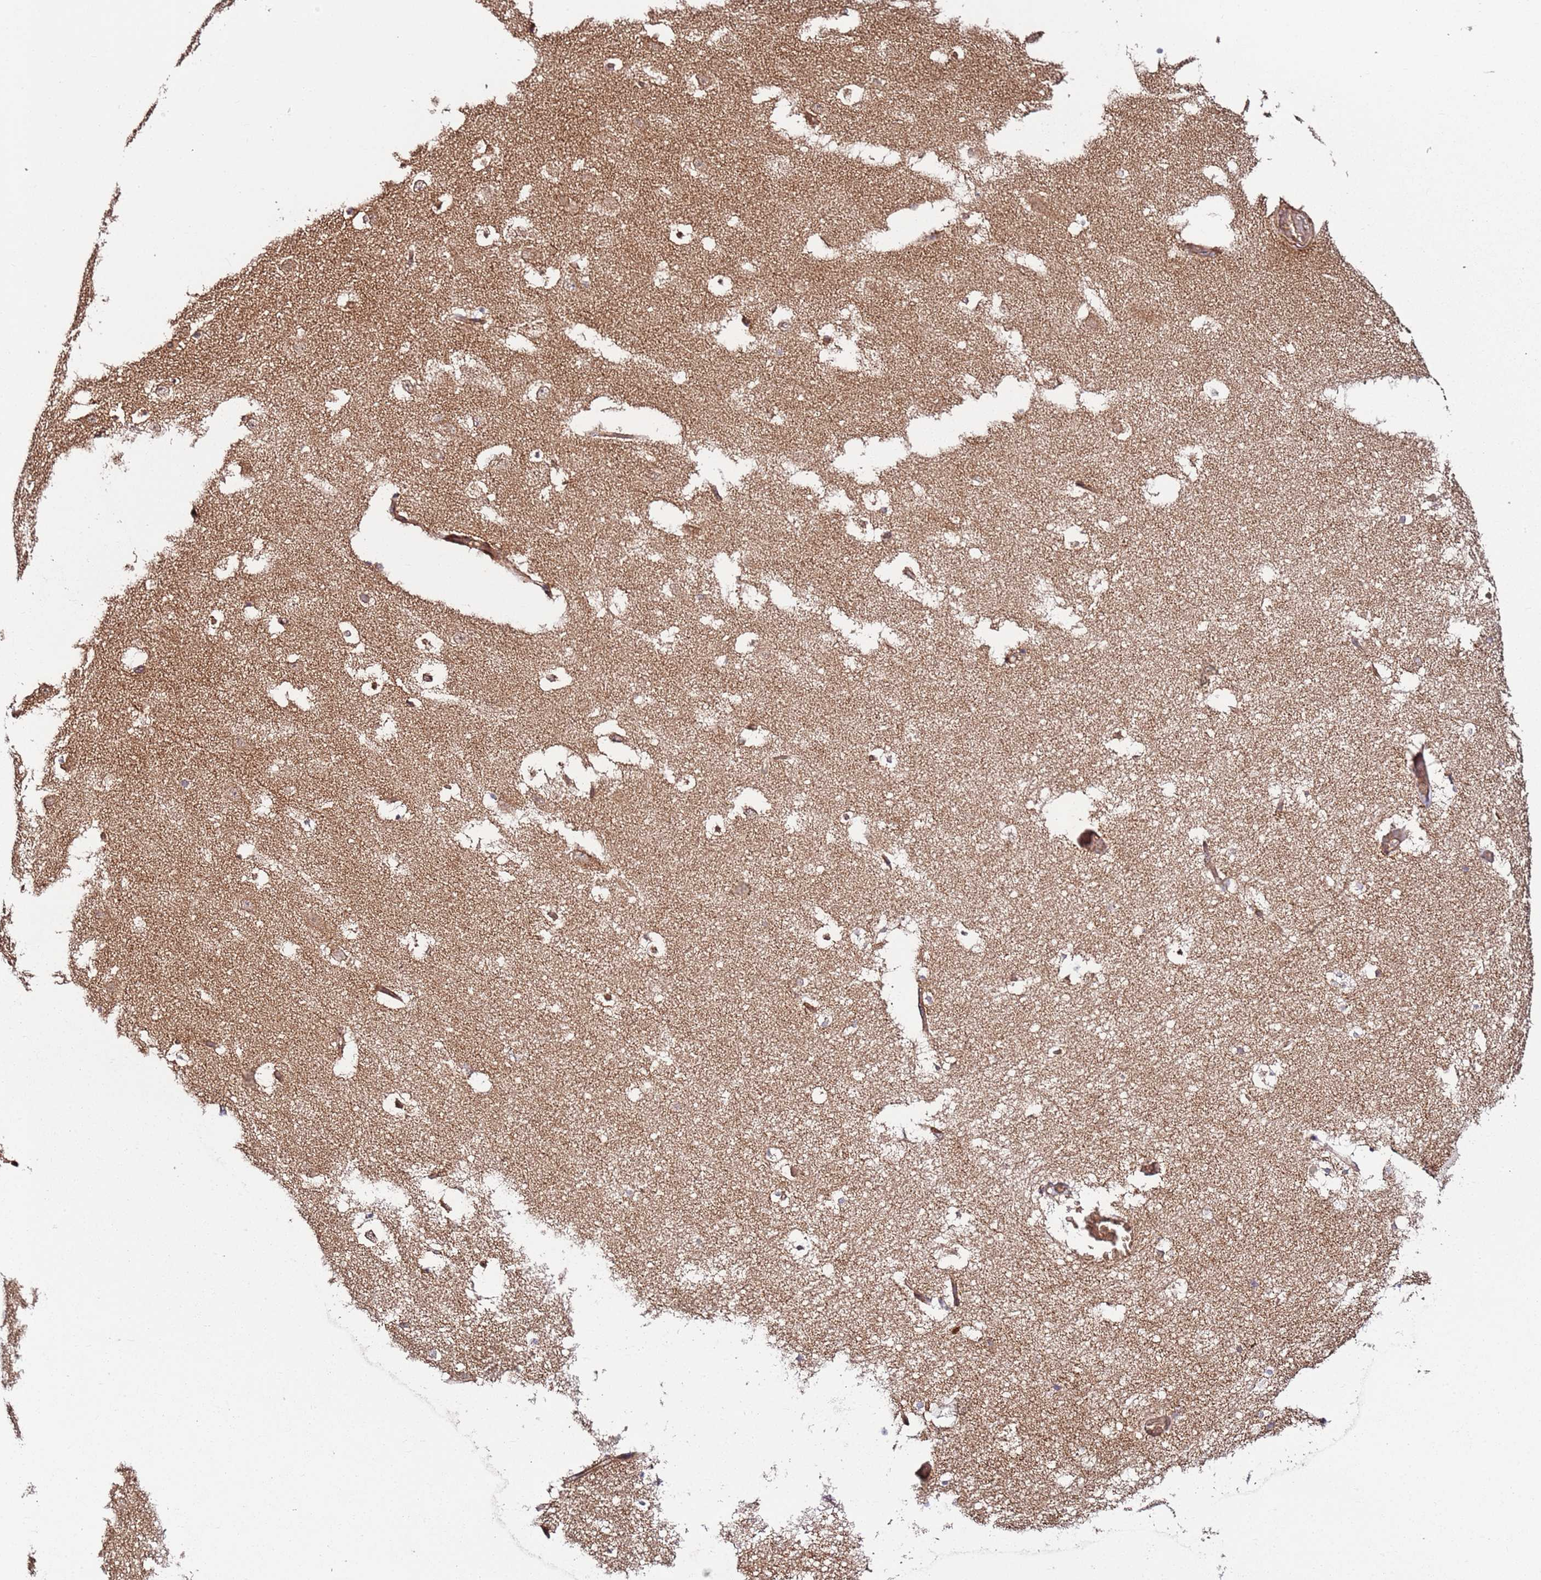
{"staining": {"intensity": "strong", "quantity": ">75%", "location": "nuclear"}, "tissue": "hippocampus", "cell_type": "Glial cells", "image_type": "normal", "snomed": [{"axis": "morphology", "description": "Normal tissue, NOS"}, {"axis": "topography", "description": "Hippocampus"}], "caption": "High-magnification brightfield microscopy of normal hippocampus stained with DAB (3,3'-diaminobenzidine) (brown) and counterstained with hematoxylin (blue). glial cells exhibit strong nuclear expression is seen in about>75% of cells.", "gene": "TM2D2", "patient": {"sex": "female", "age": 52}}